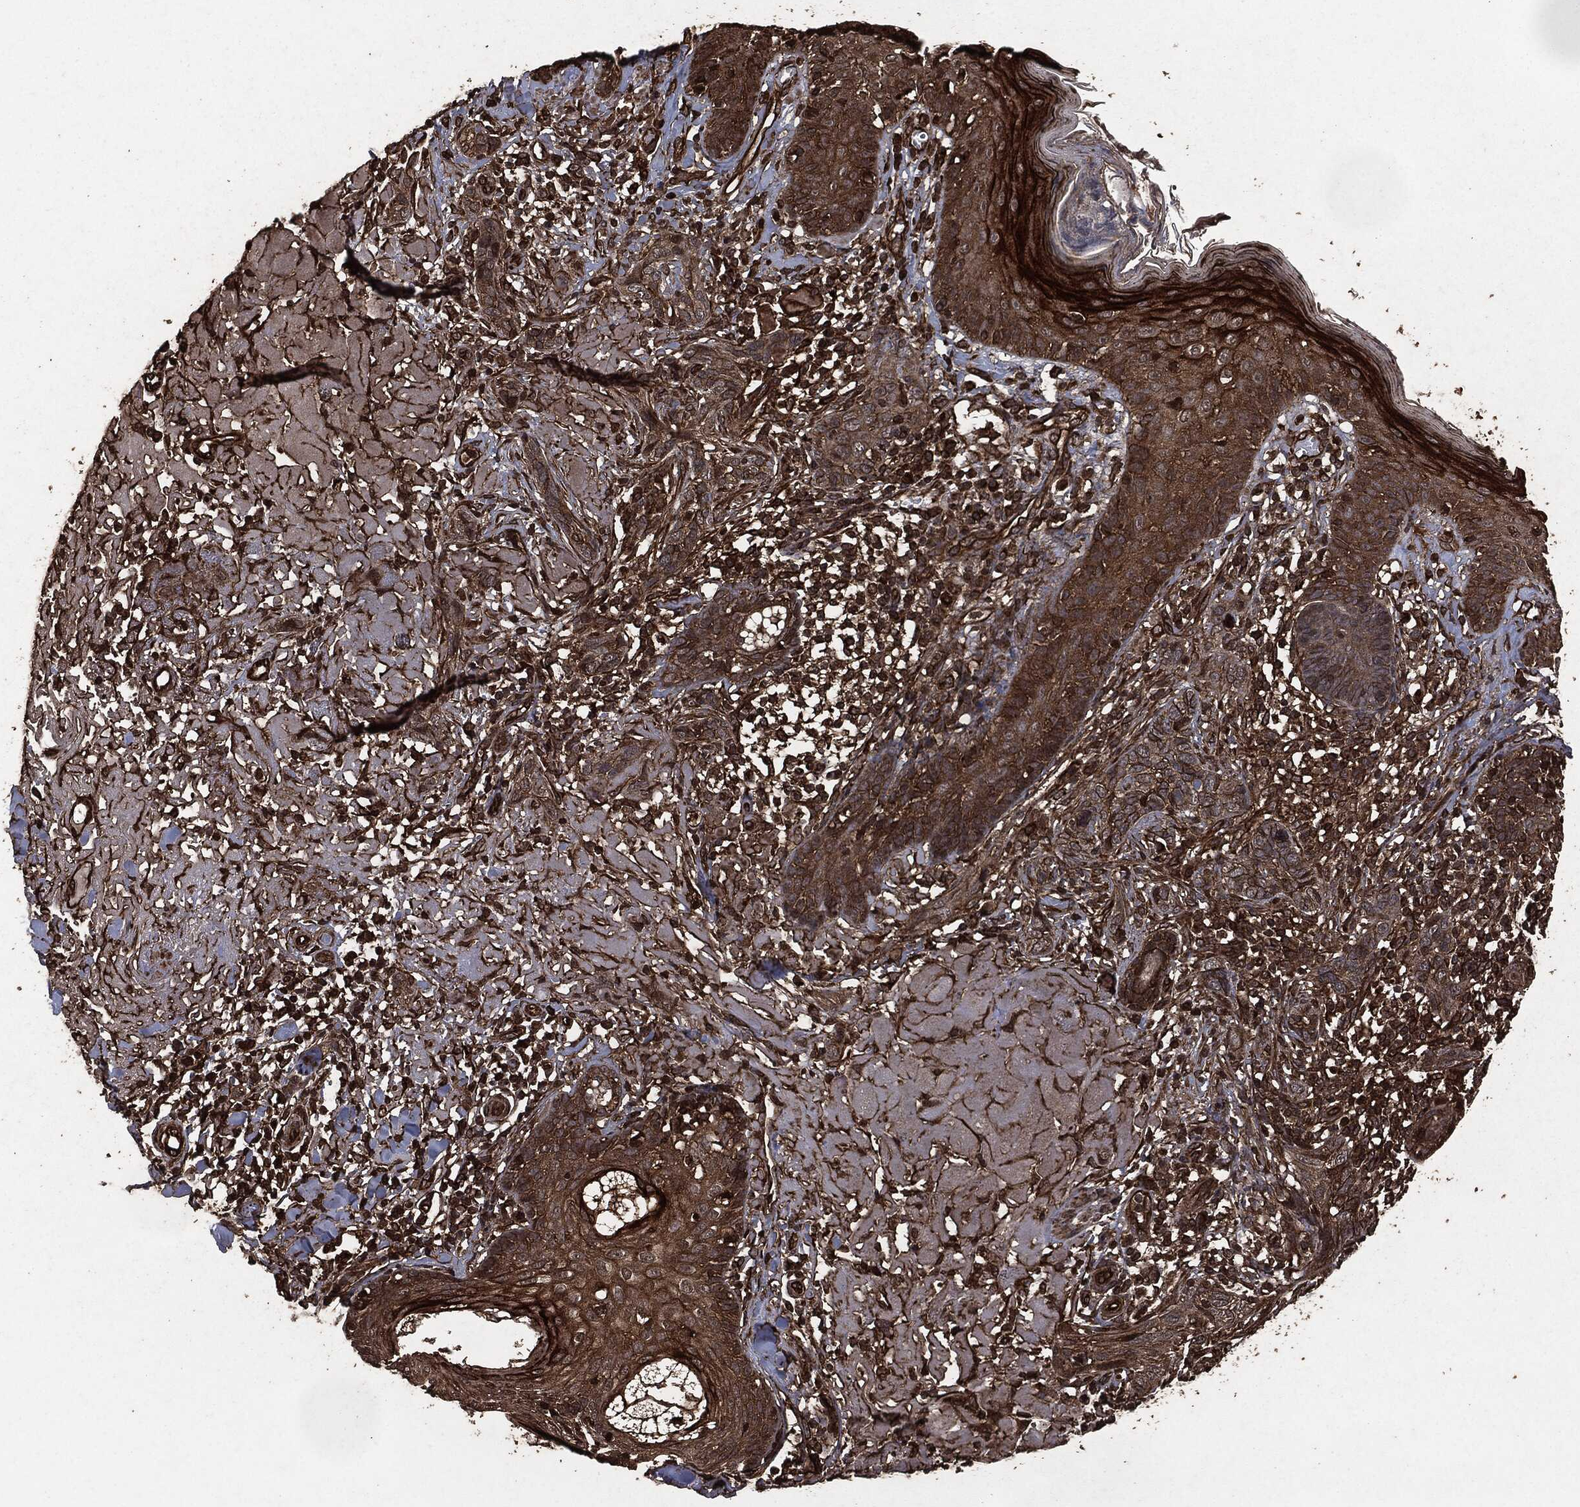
{"staining": {"intensity": "strong", "quantity": "25%-75%", "location": "cytoplasmic/membranous"}, "tissue": "skin cancer", "cell_type": "Tumor cells", "image_type": "cancer", "snomed": [{"axis": "morphology", "description": "Basal cell carcinoma"}, {"axis": "topography", "description": "Skin"}], "caption": "Protein expression analysis of skin basal cell carcinoma reveals strong cytoplasmic/membranous positivity in about 25%-75% of tumor cells. (DAB = brown stain, brightfield microscopy at high magnification).", "gene": "HRAS", "patient": {"sex": "male", "age": 91}}